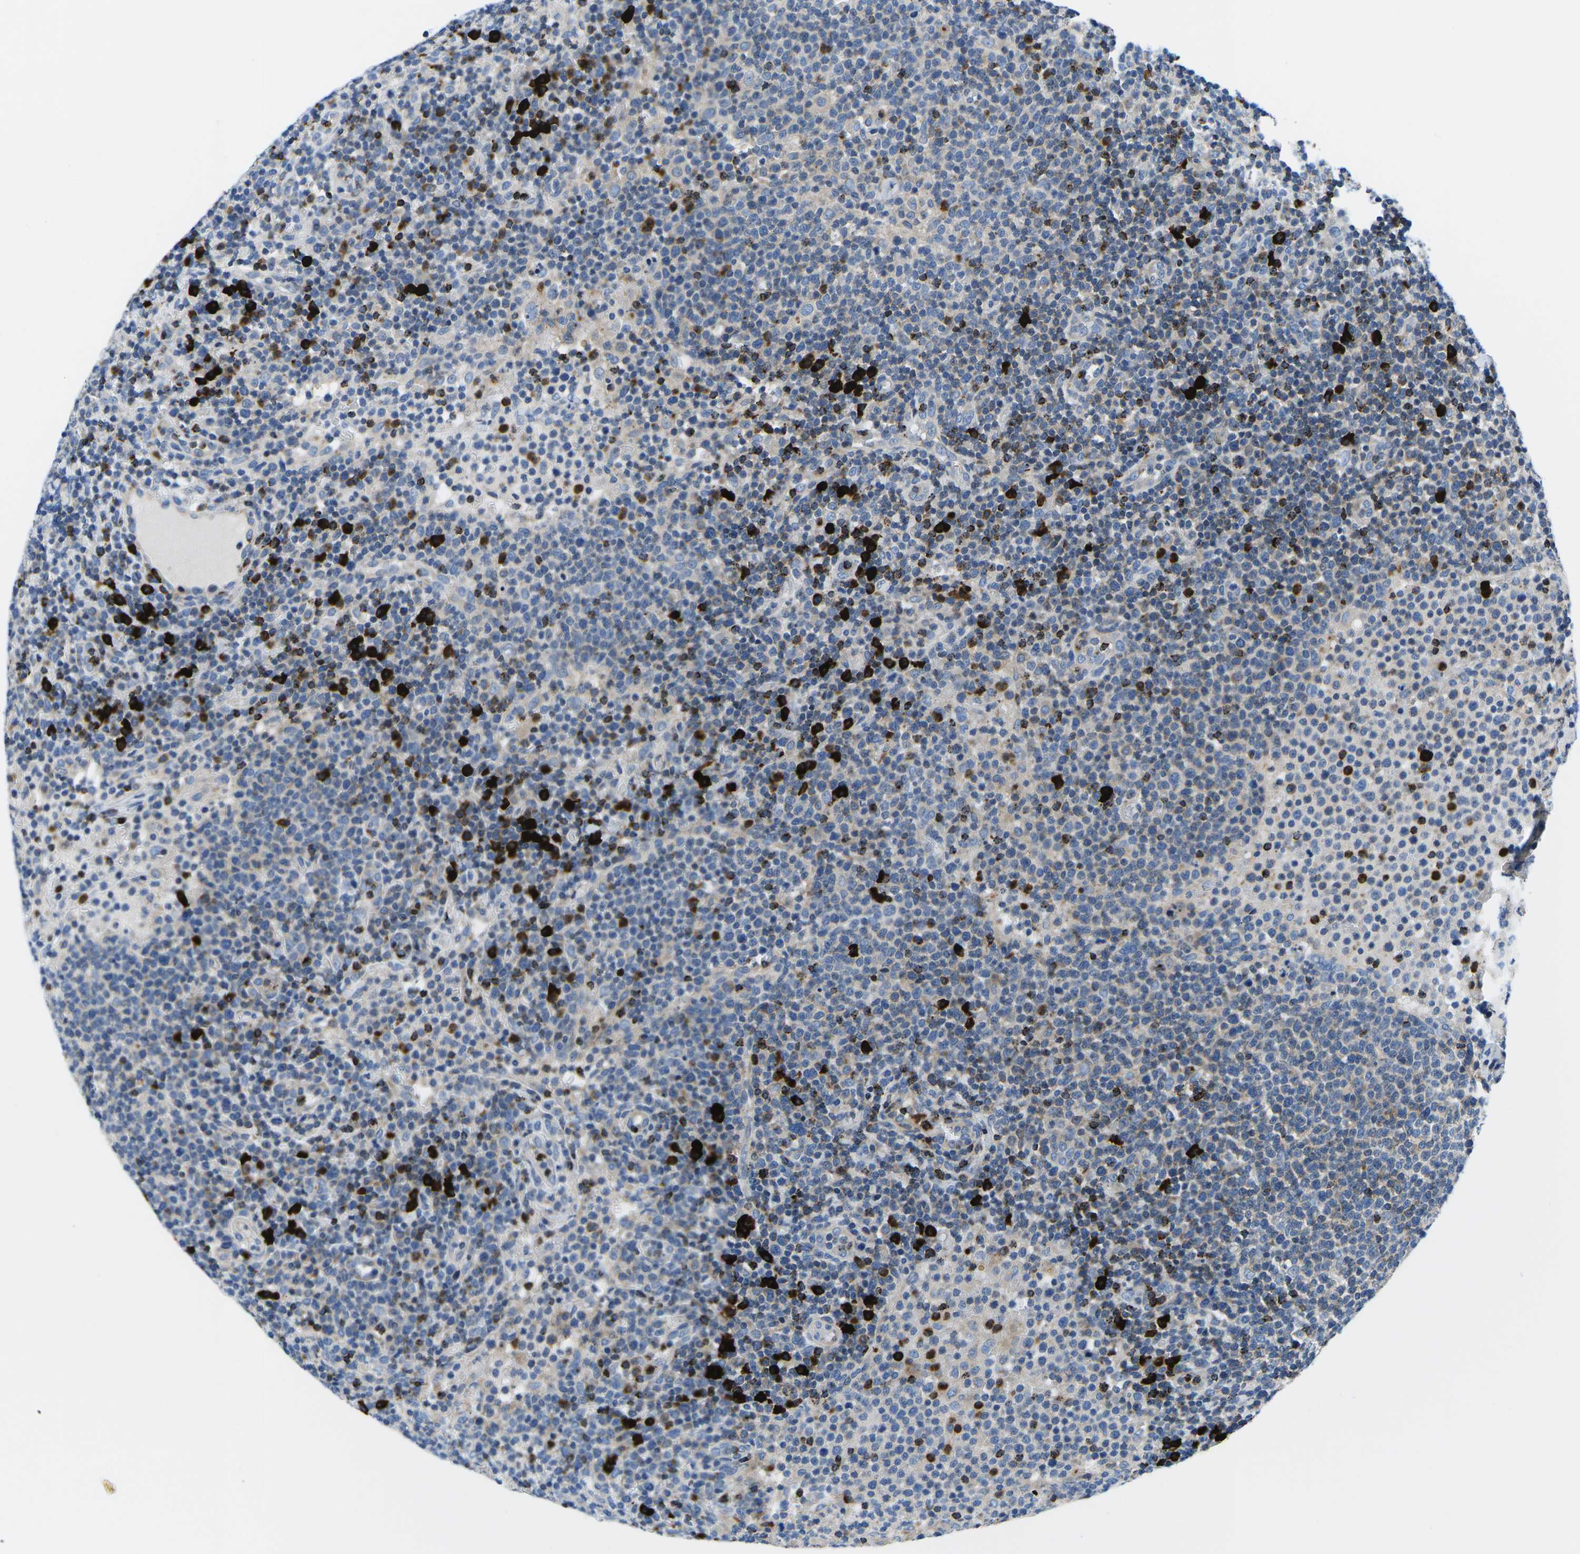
{"staining": {"intensity": "negative", "quantity": "none", "location": "none"}, "tissue": "lymphoma", "cell_type": "Tumor cells", "image_type": "cancer", "snomed": [{"axis": "morphology", "description": "Malignant lymphoma, non-Hodgkin's type, High grade"}, {"axis": "topography", "description": "Lymph node"}], "caption": "The image exhibits no staining of tumor cells in lymphoma. The staining was performed using DAB to visualize the protein expression in brown, while the nuclei were stained in blue with hematoxylin (Magnification: 20x).", "gene": "MC4R", "patient": {"sex": "male", "age": 61}}